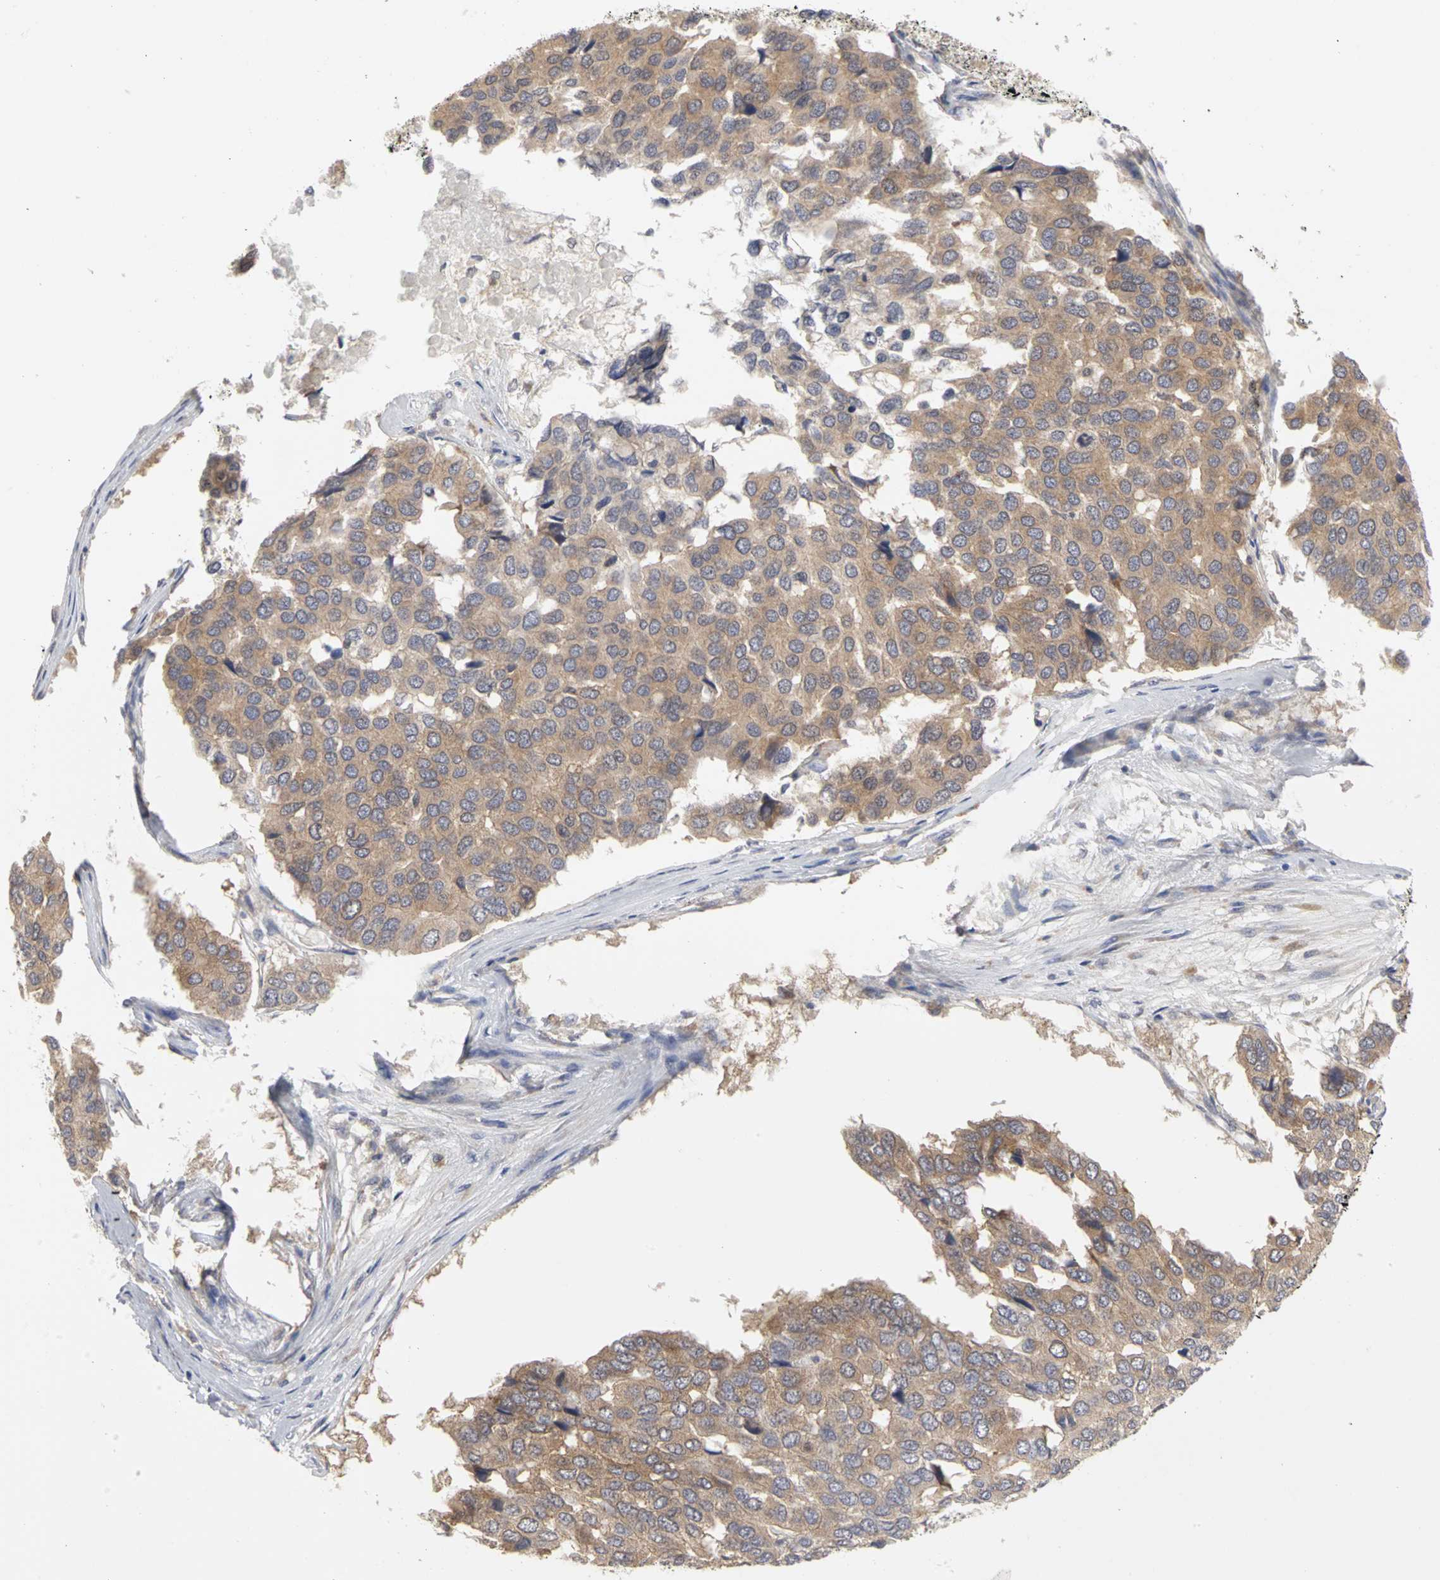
{"staining": {"intensity": "moderate", "quantity": ">75%", "location": "cytoplasmic/membranous"}, "tissue": "pancreatic cancer", "cell_type": "Tumor cells", "image_type": "cancer", "snomed": [{"axis": "morphology", "description": "Adenocarcinoma, NOS"}, {"axis": "topography", "description": "Pancreas"}], "caption": "A histopathology image of human adenocarcinoma (pancreatic) stained for a protein shows moderate cytoplasmic/membranous brown staining in tumor cells.", "gene": "IRAK1", "patient": {"sex": "male", "age": 50}}